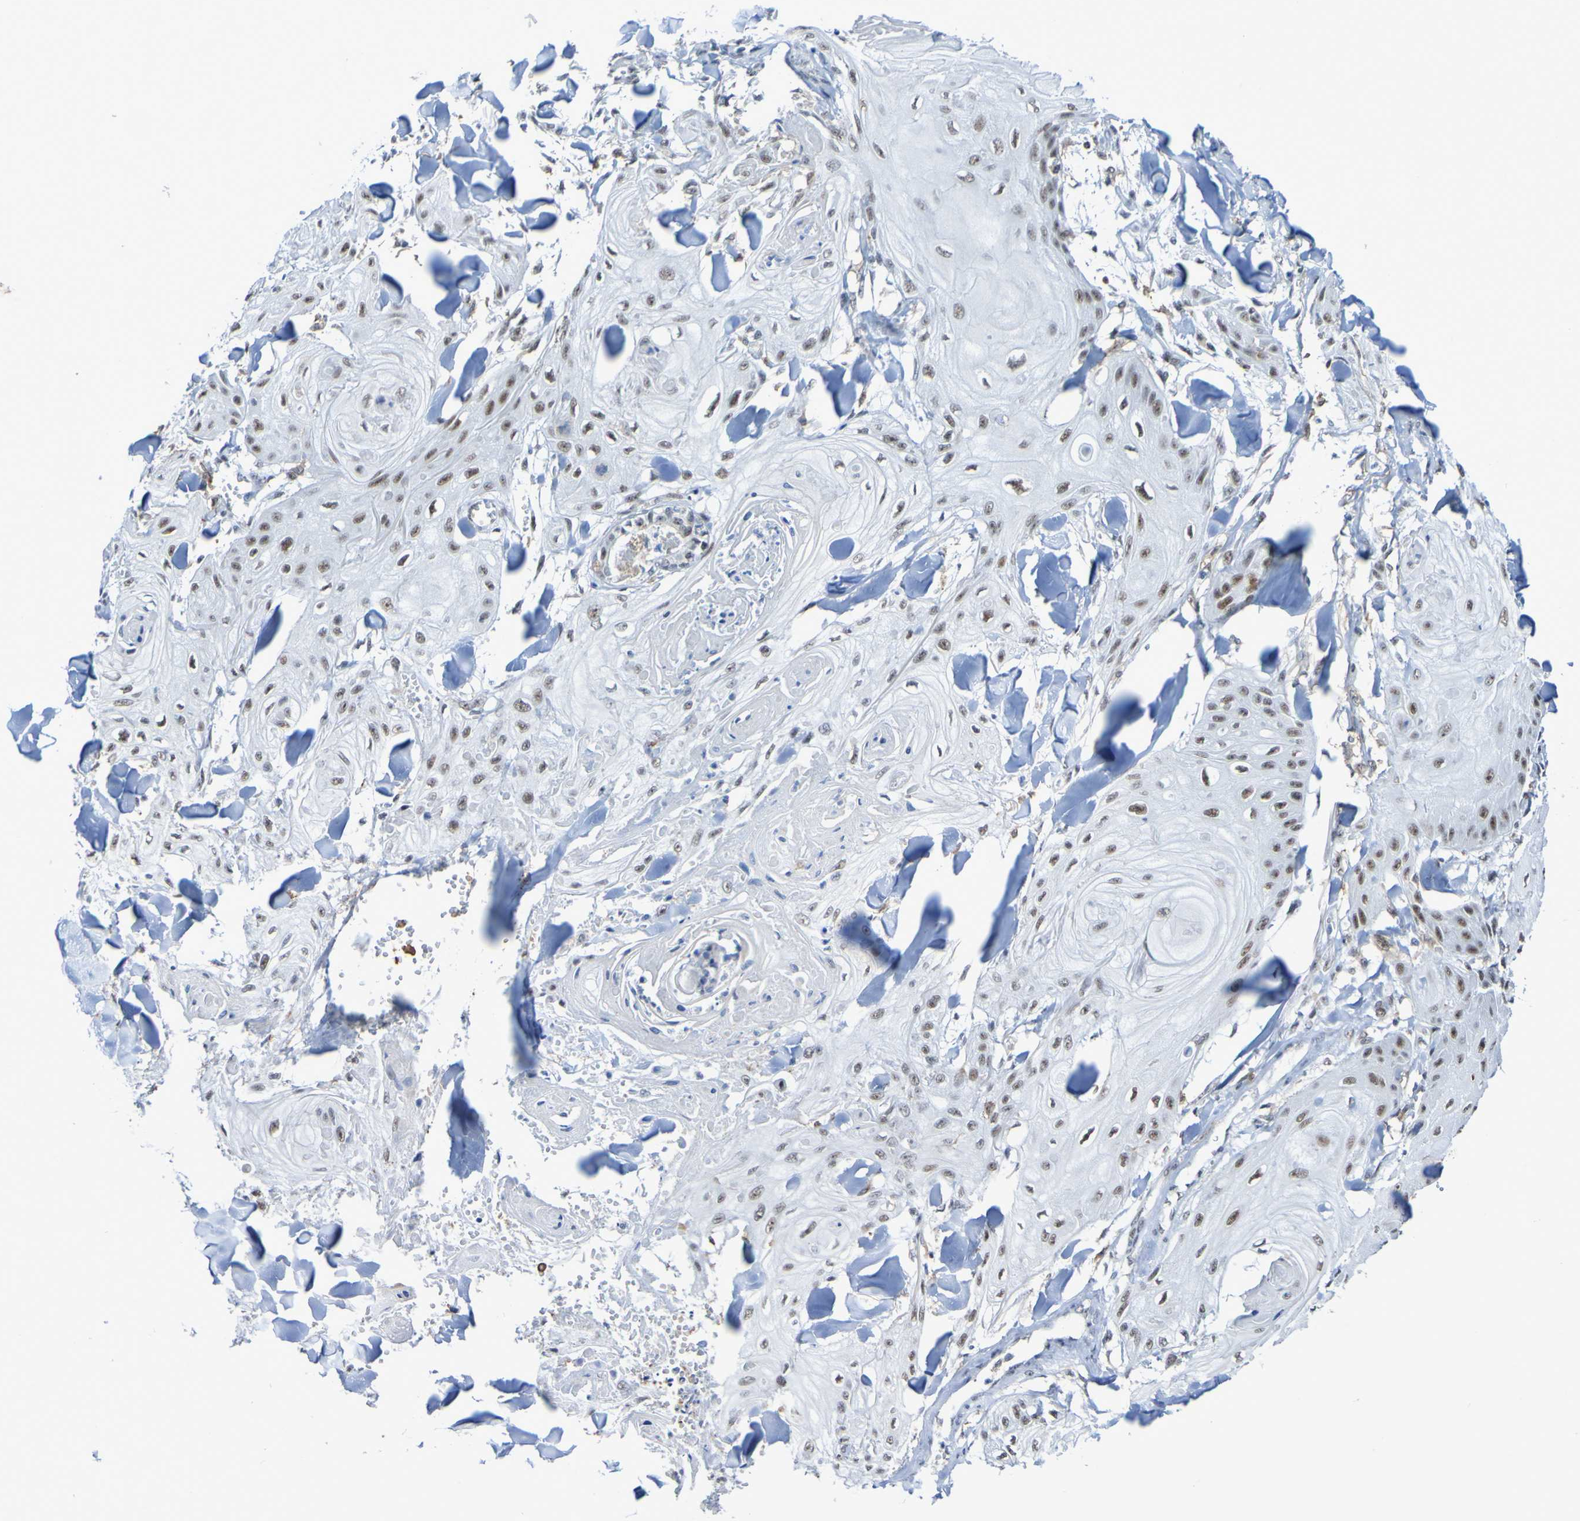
{"staining": {"intensity": "moderate", "quantity": "25%-75%", "location": "nuclear"}, "tissue": "skin cancer", "cell_type": "Tumor cells", "image_type": "cancer", "snomed": [{"axis": "morphology", "description": "Squamous cell carcinoma, NOS"}, {"axis": "topography", "description": "Skin"}], "caption": "IHC micrograph of skin cancer (squamous cell carcinoma) stained for a protein (brown), which displays medium levels of moderate nuclear positivity in about 25%-75% of tumor cells.", "gene": "CDC5L", "patient": {"sex": "male", "age": 74}}